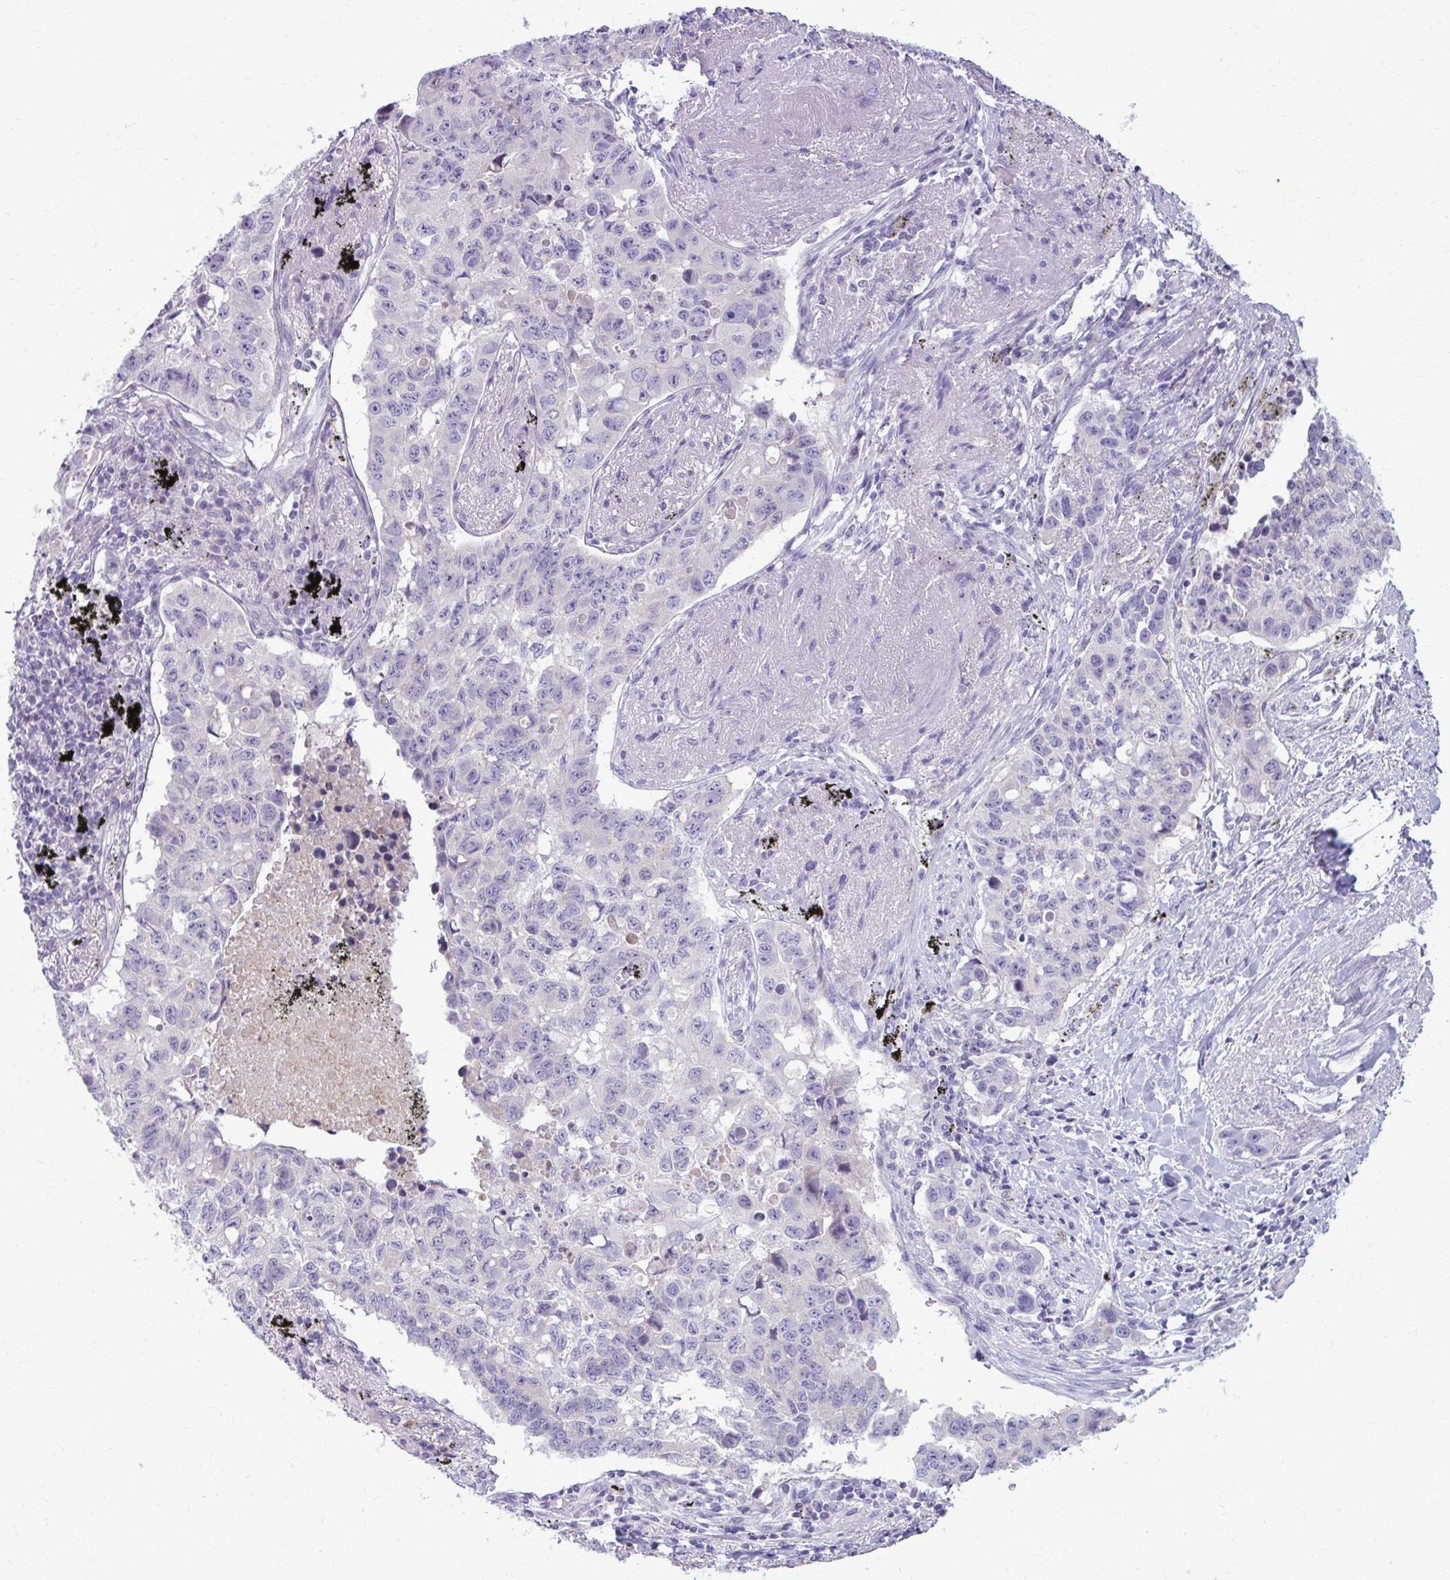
{"staining": {"intensity": "negative", "quantity": "none", "location": "none"}, "tissue": "lung cancer", "cell_type": "Tumor cells", "image_type": "cancer", "snomed": [{"axis": "morphology", "description": "Squamous cell carcinoma, NOS"}, {"axis": "topography", "description": "Lung"}], "caption": "DAB immunohistochemical staining of lung squamous cell carcinoma reveals no significant positivity in tumor cells. Nuclei are stained in blue.", "gene": "CHIA", "patient": {"sex": "male", "age": 60}}